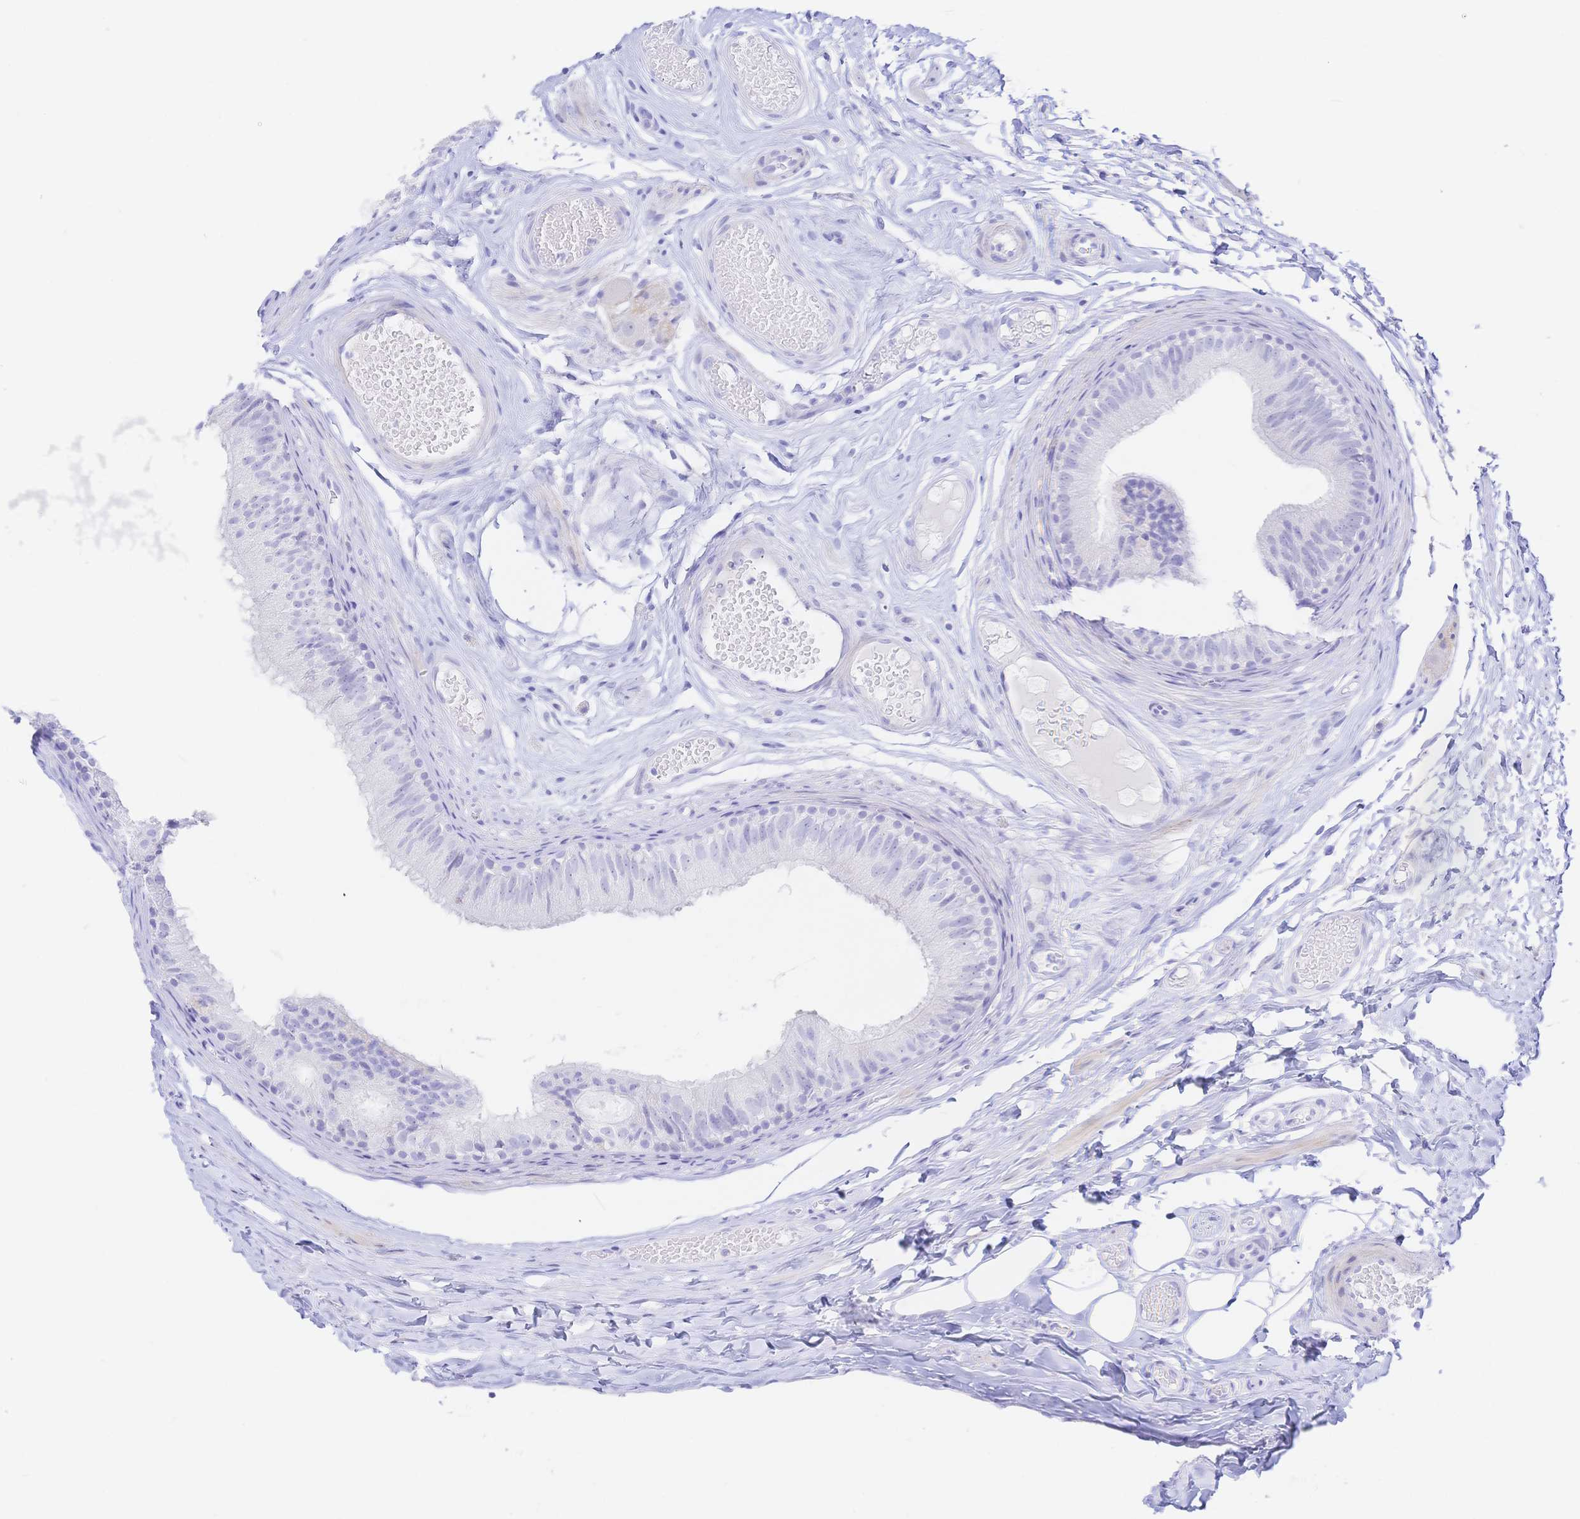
{"staining": {"intensity": "negative", "quantity": "none", "location": "none"}, "tissue": "epididymis", "cell_type": "Glandular cells", "image_type": "normal", "snomed": [{"axis": "morphology", "description": "Normal tissue, NOS"}, {"axis": "morphology", "description": "Seminoma, NOS"}, {"axis": "topography", "description": "Testis"}, {"axis": "topography", "description": "Epididymis"}], "caption": "Immunohistochemistry (IHC) histopathology image of benign human epididymis stained for a protein (brown), which demonstrates no positivity in glandular cells.", "gene": "KCNH6", "patient": {"sex": "male", "age": 34}}